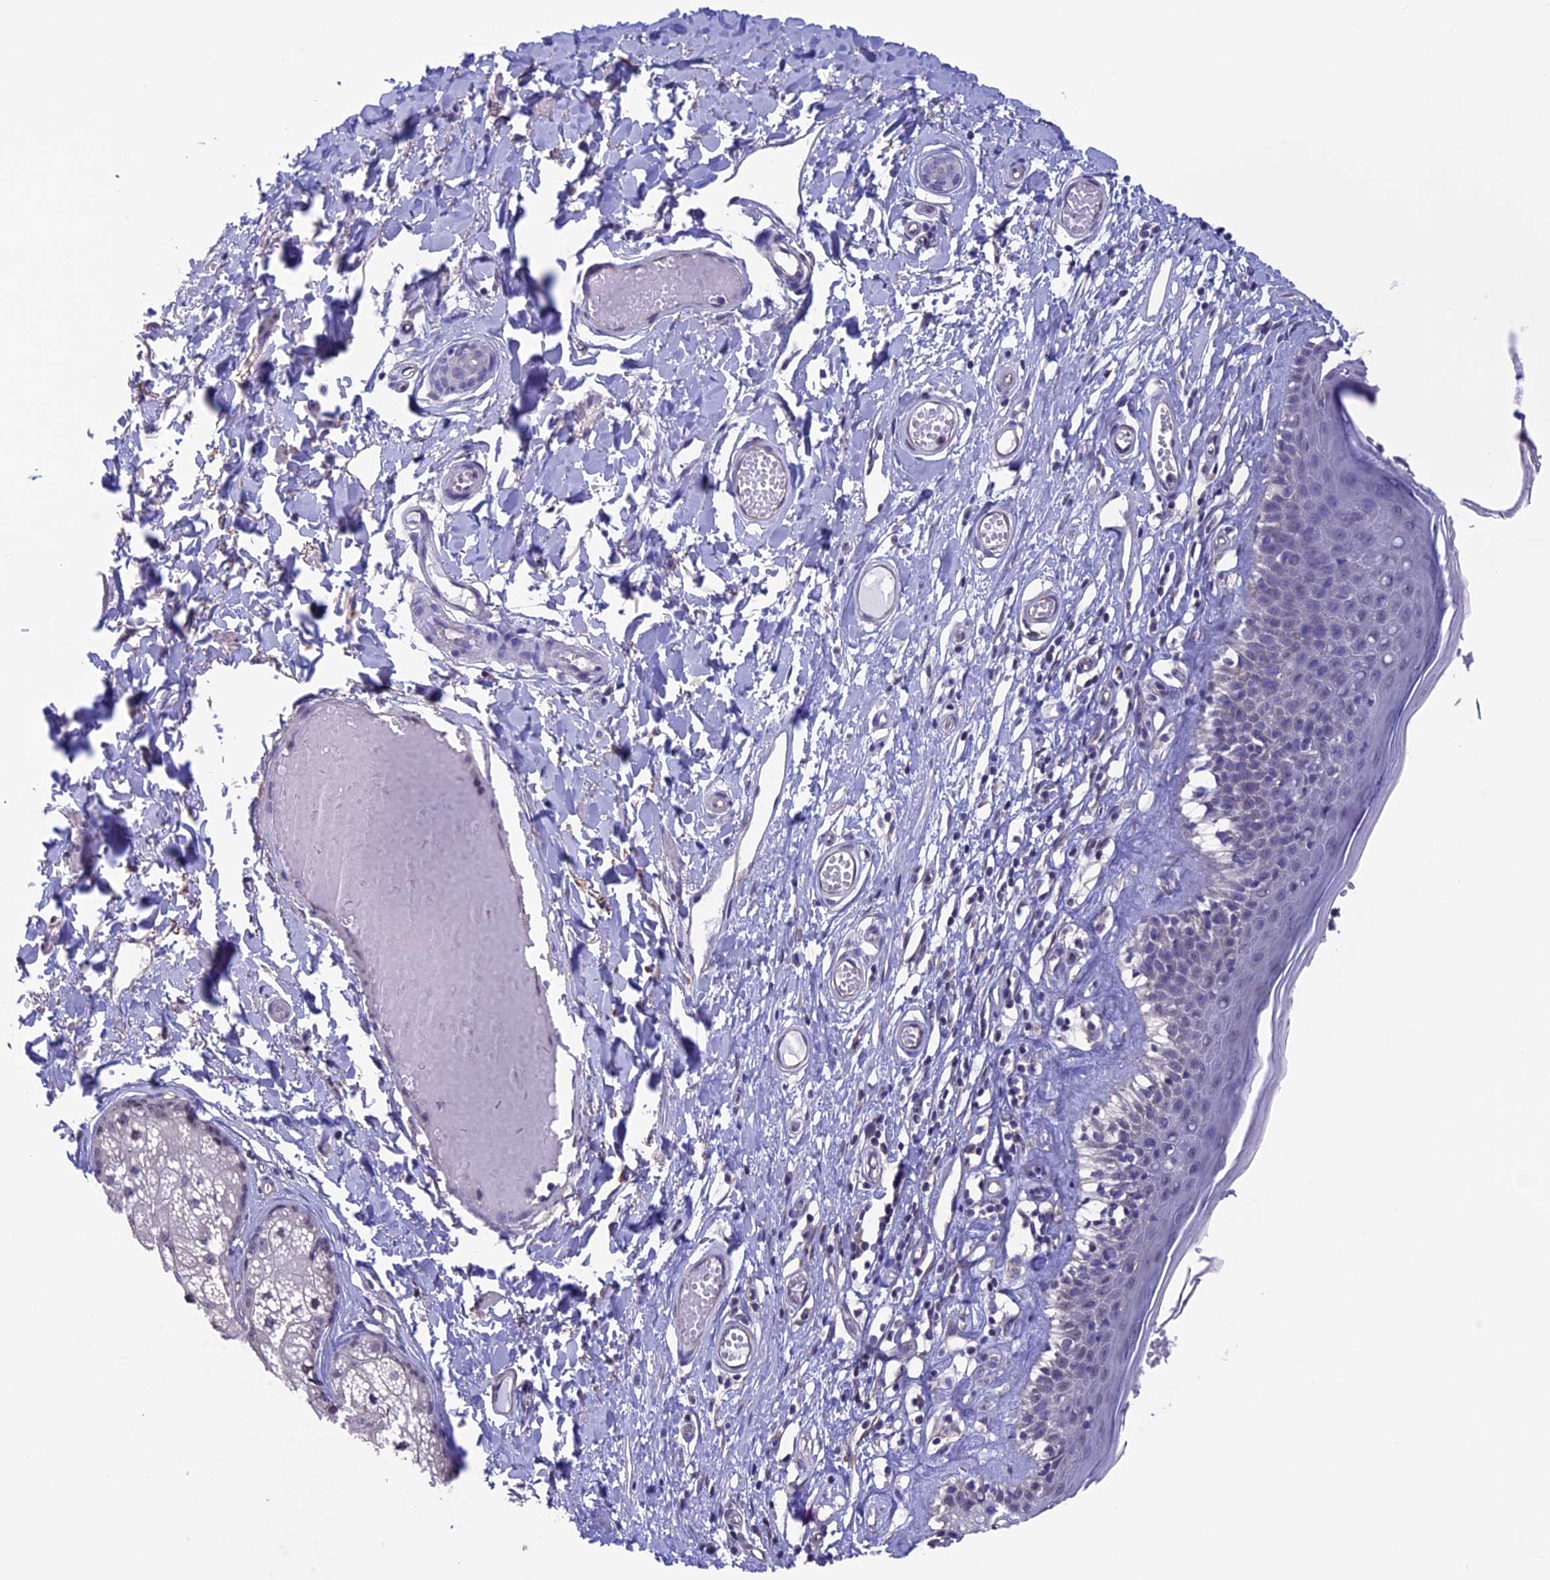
{"staining": {"intensity": "negative", "quantity": "none", "location": "none"}, "tissue": "skin", "cell_type": "Epidermal cells", "image_type": "normal", "snomed": [{"axis": "morphology", "description": "Normal tissue, NOS"}, {"axis": "topography", "description": "Adipose tissue"}, {"axis": "topography", "description": "Vascular tissue"}, {"axis": "topography", "description": "Vulva"}, {"axis": "topography", "description": "Peripheral nerve tissue"}], "caption": "Skin was stained to show a protein in brown. There is no significant staining in epidermal cells. Nuclei are stained in blue.", "gene": "SLC1A6", "patient": {"sex": "female", "age": 86}}